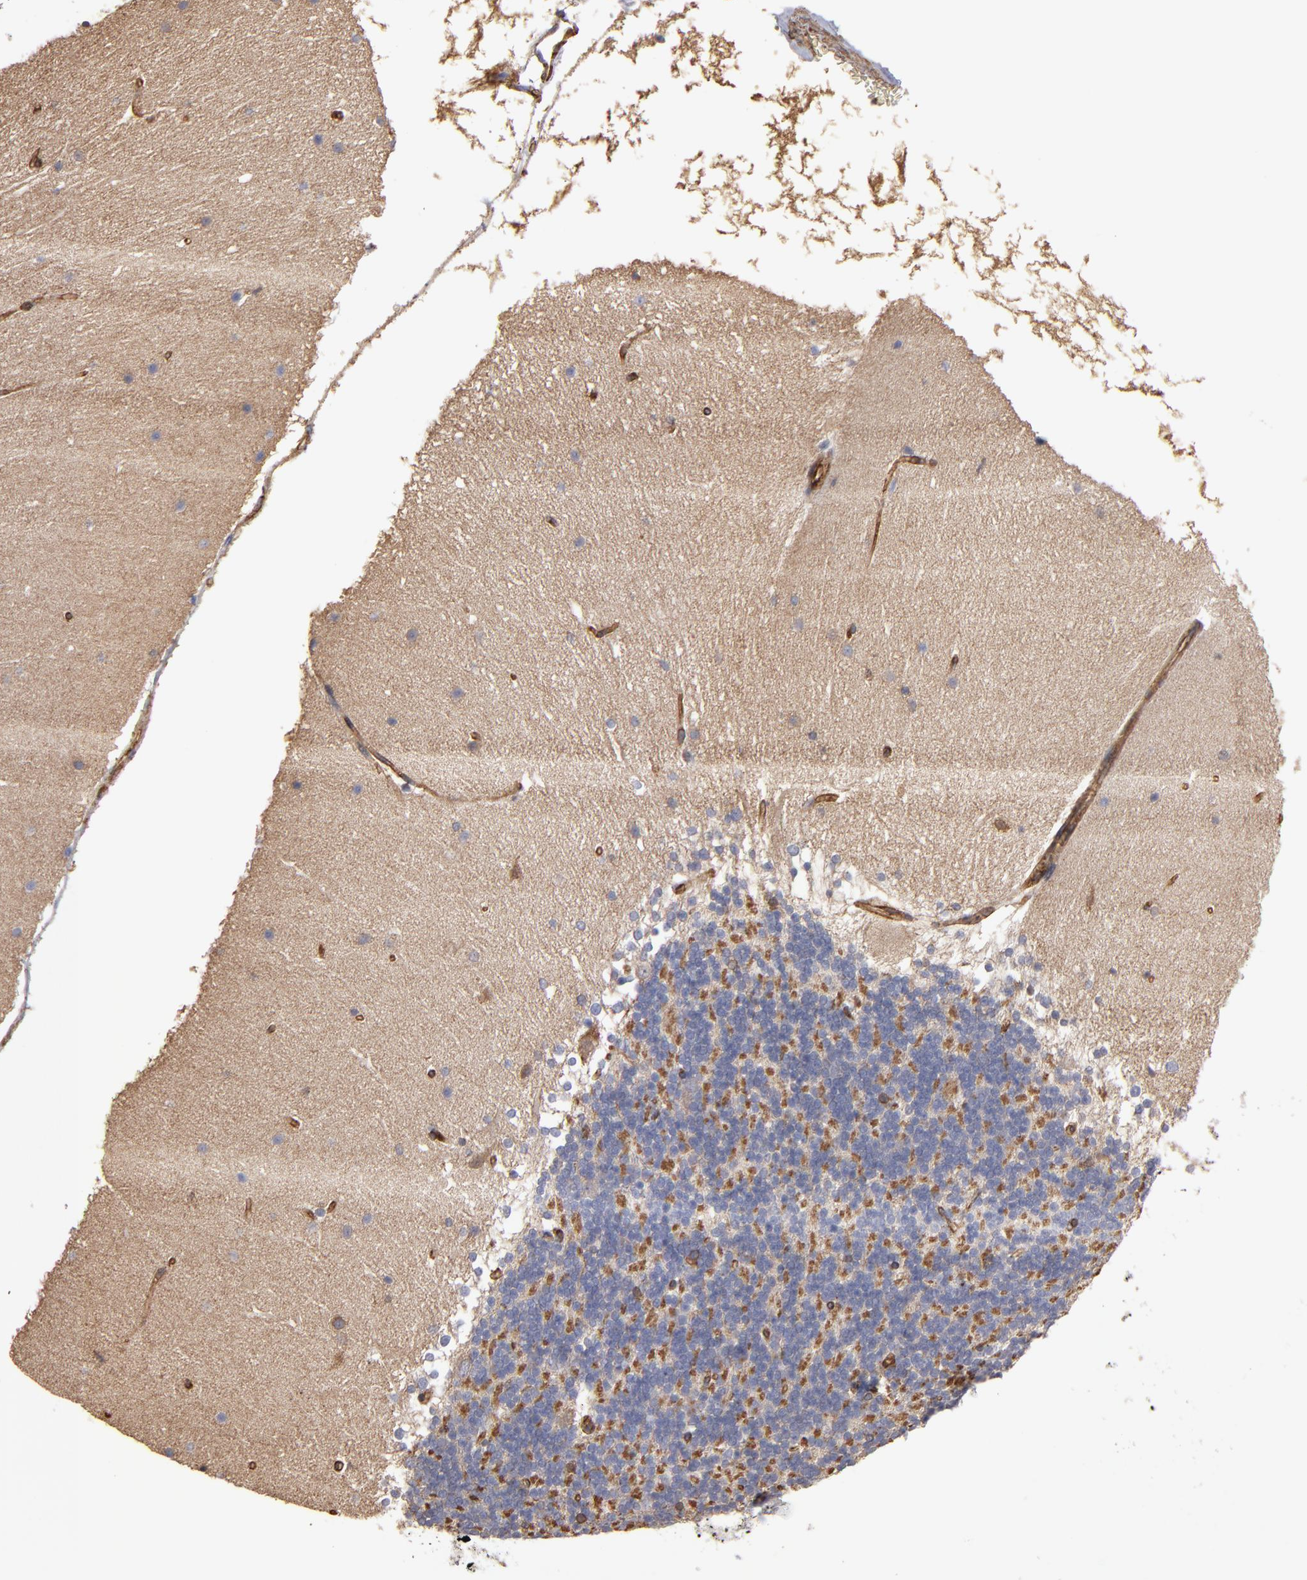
{"staining": {"intensity": "negative", "quantity": "none", "location": "none"}, "tissue": "cerebellum", "cell_type": "Cells in granular layer", "image_type": "normal", "snomed": [{"axis": "morphology", "description": "Normal tissue, NOS"}, {"axis": "topography", "description": "Cerebellum"}], "caption": "A histopathology image of cerebellum stained for a protein displays no brown staining in cells in granular layer. Brightfield microscopy of immunohistochemistry (IHC) stained with DAB (brown) and hematoxylin (blue), captured at high magnification.", "gene": "ACTN4", "patient": {"sex": "female", "age": 19}}